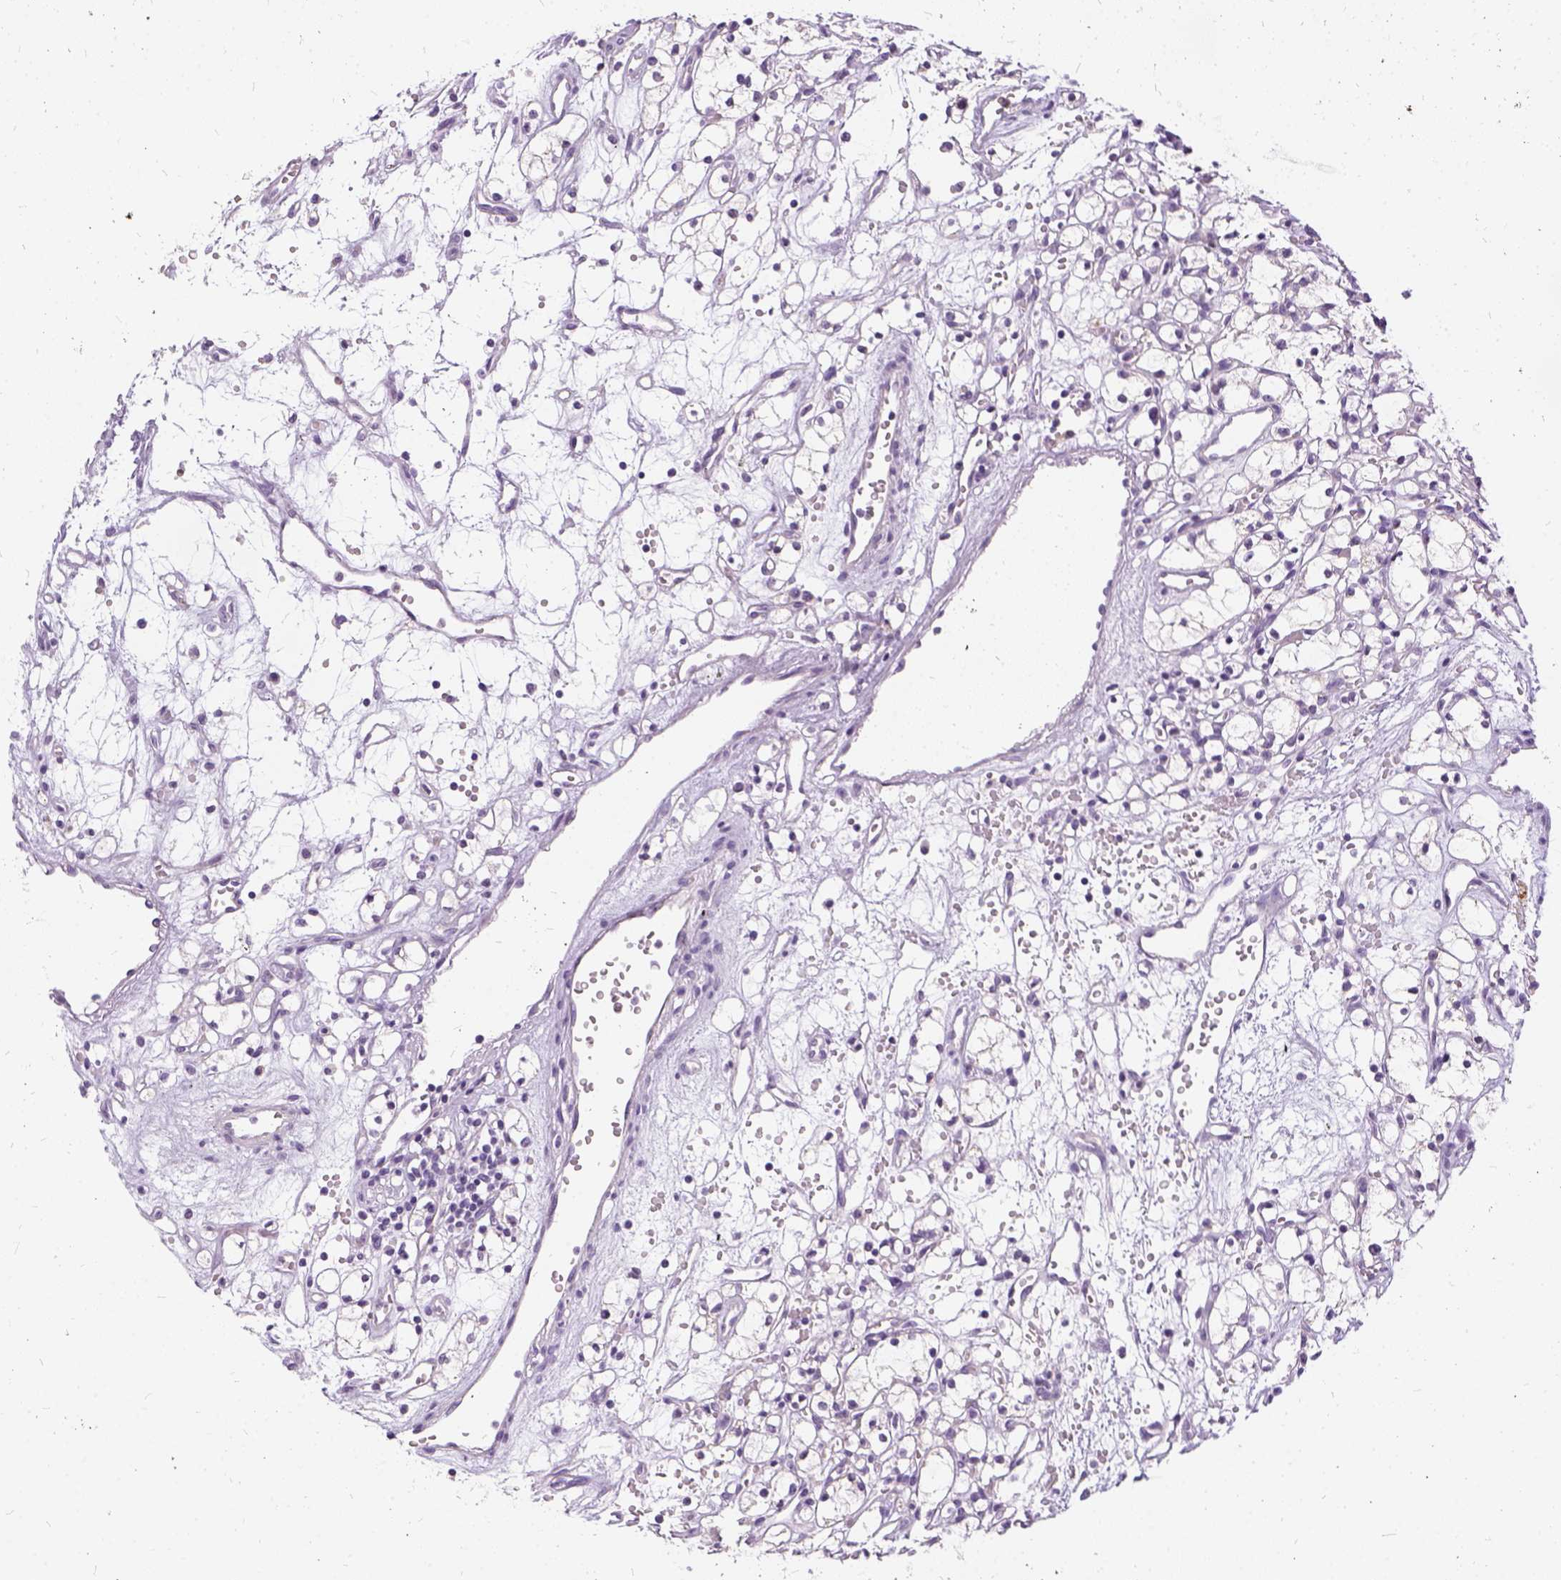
{"staining": {"intensity": "negative", "quantity": "none", "location": "none"}, "tissue": "renal cancer", "cell_type": "Tumor cells", "image_type": "cancer", "snomed": [{"axis": "morphology", "description": "Adenocarcinoma, NOS"}, {"axis": "topography", "description": "Kidney"}], "caption": "High power microscopy micrograph of an IHC micrograph of renal cancer (adenocarcinoma), revealing no significant staining in tumor cells.", "gene": "FDX1", "patient": {"sex": "female", "age": 59}}